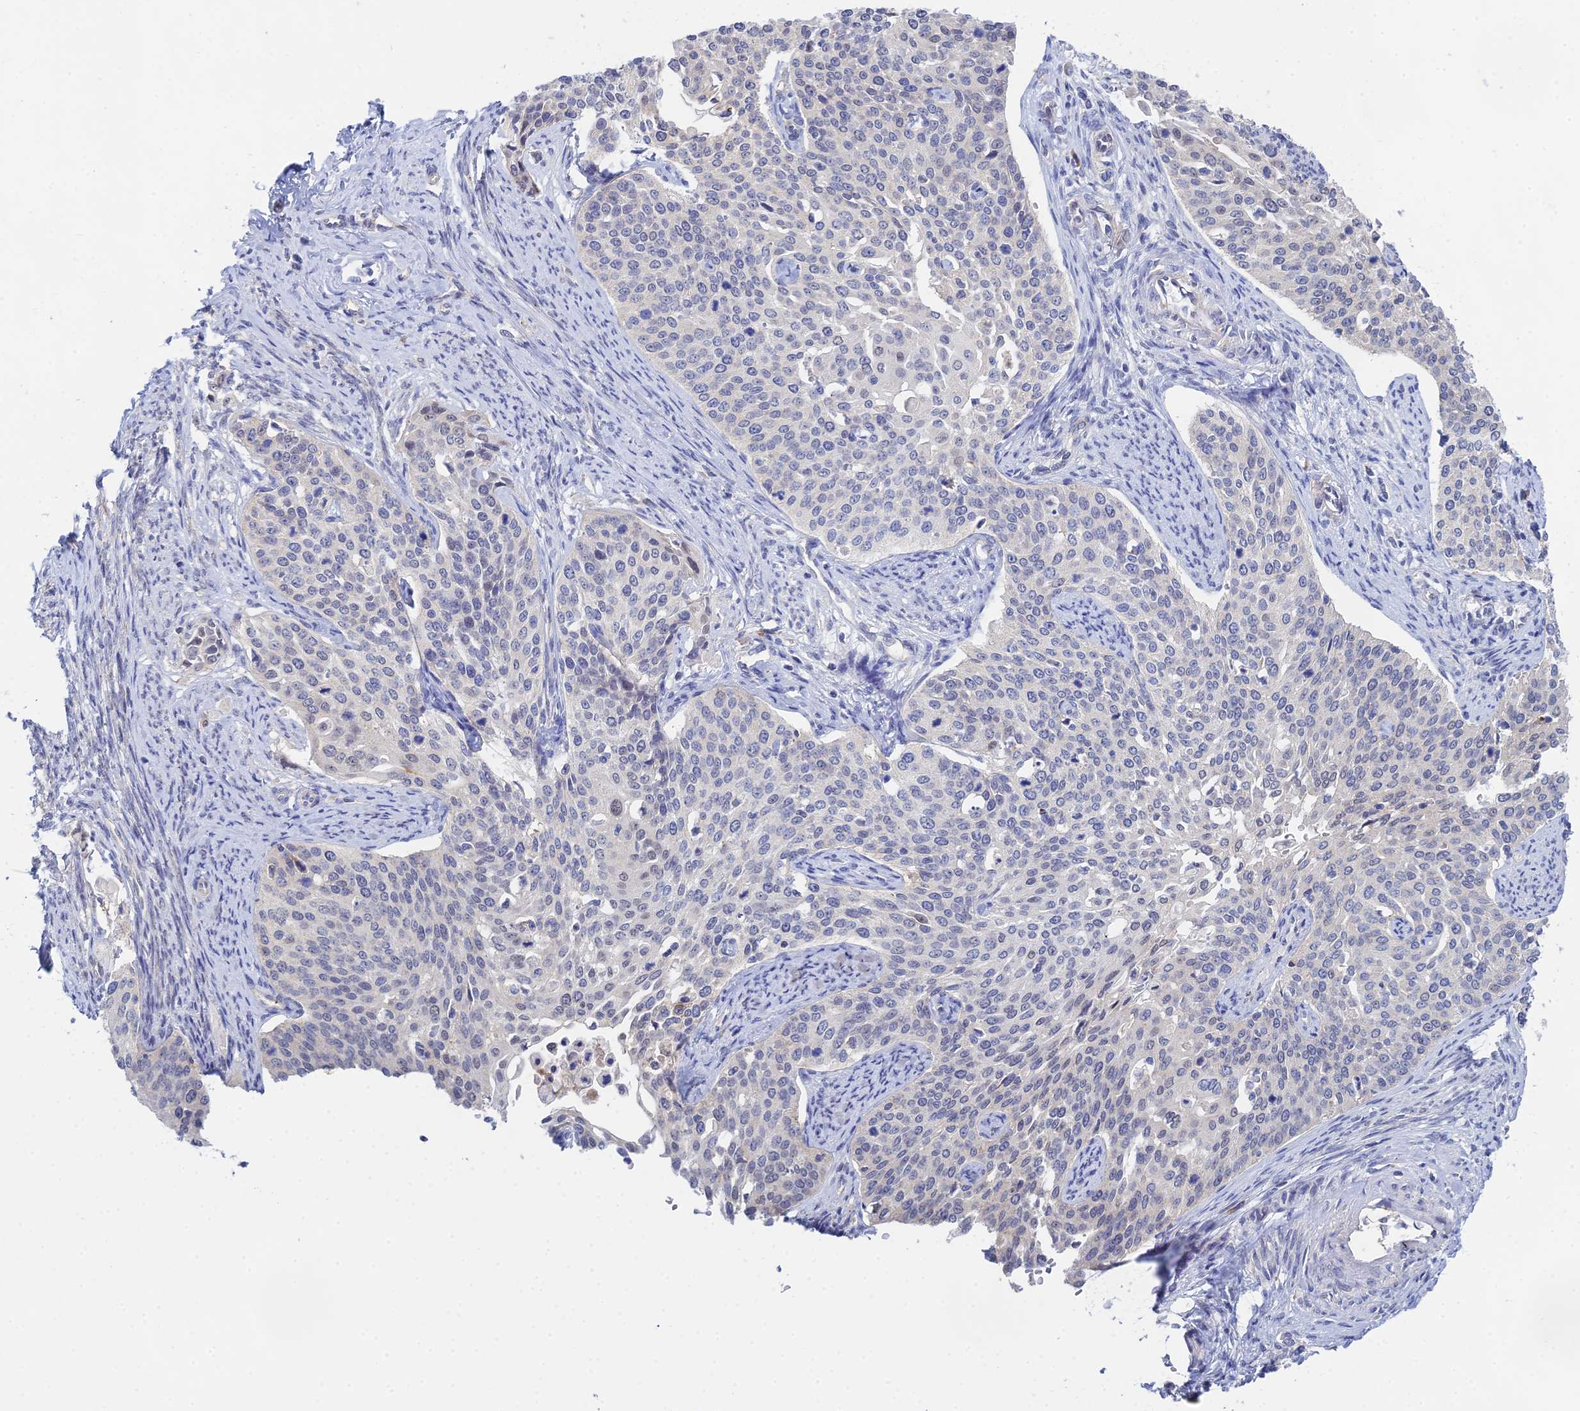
{"staining": {"intensity": "negative", "quantity": "none", "location": "none"}, "tissue": "cervical cancer", "cell_type": "Tumor cells", "image_type": "cancer", "snomed": [{"axis": "morphology", "description": "Squamous cell carcinoma, NOS"}, {"axis": "topography", "description": "Cervix"}], "caption": "Cervical squamous cell carcinoma was stained to show a protein in brown. There is no significant expression in tumor cells.", "gene": "DNAH14", "patient": {"sex": "female", "age": 44}}